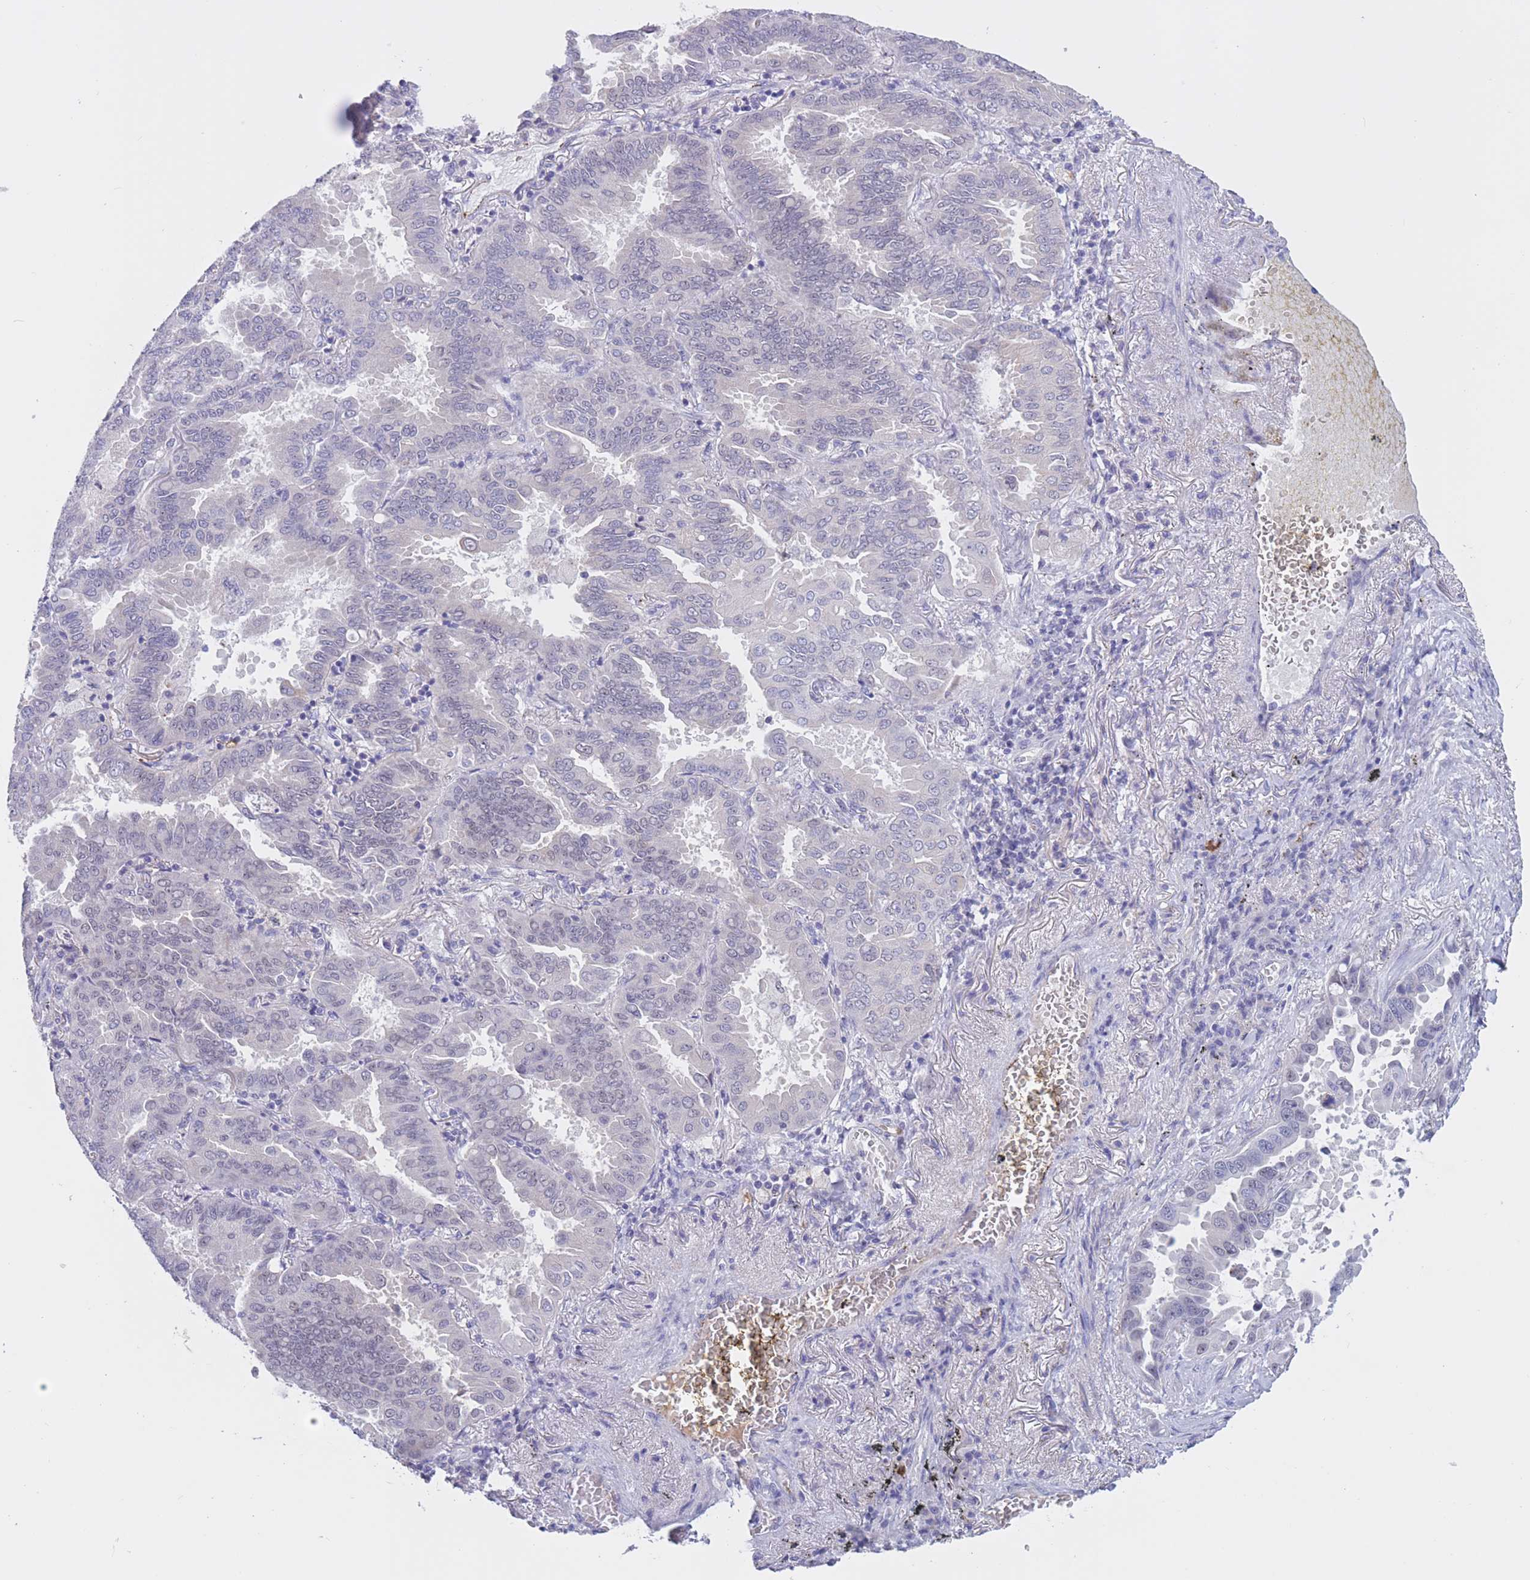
{"staining": {"intensity": "negative", "quantity": "none", "location": "none"}, "tissue": "lung cancer", "cell_type": "Tumor cells", "image_type": "cancer", "snomed": [{"axis": "morphology", "description": "Adenocarcinoma, NOS"}, {"axis": "topography", "description": "Lung"}], "caption": "A photomicrograph of adenocarcinoma (lung) stained for a protein demonstrates no brown staining in tumor cells. Brightfield microscopy of immunohistochemistry stained with DAB (3,3'-diaminobenzidine) (brown) and hematoxylin (blue), captured at high magnification.", "gene": "BOP1", "patient": {"sex": "male", "age": 64}}